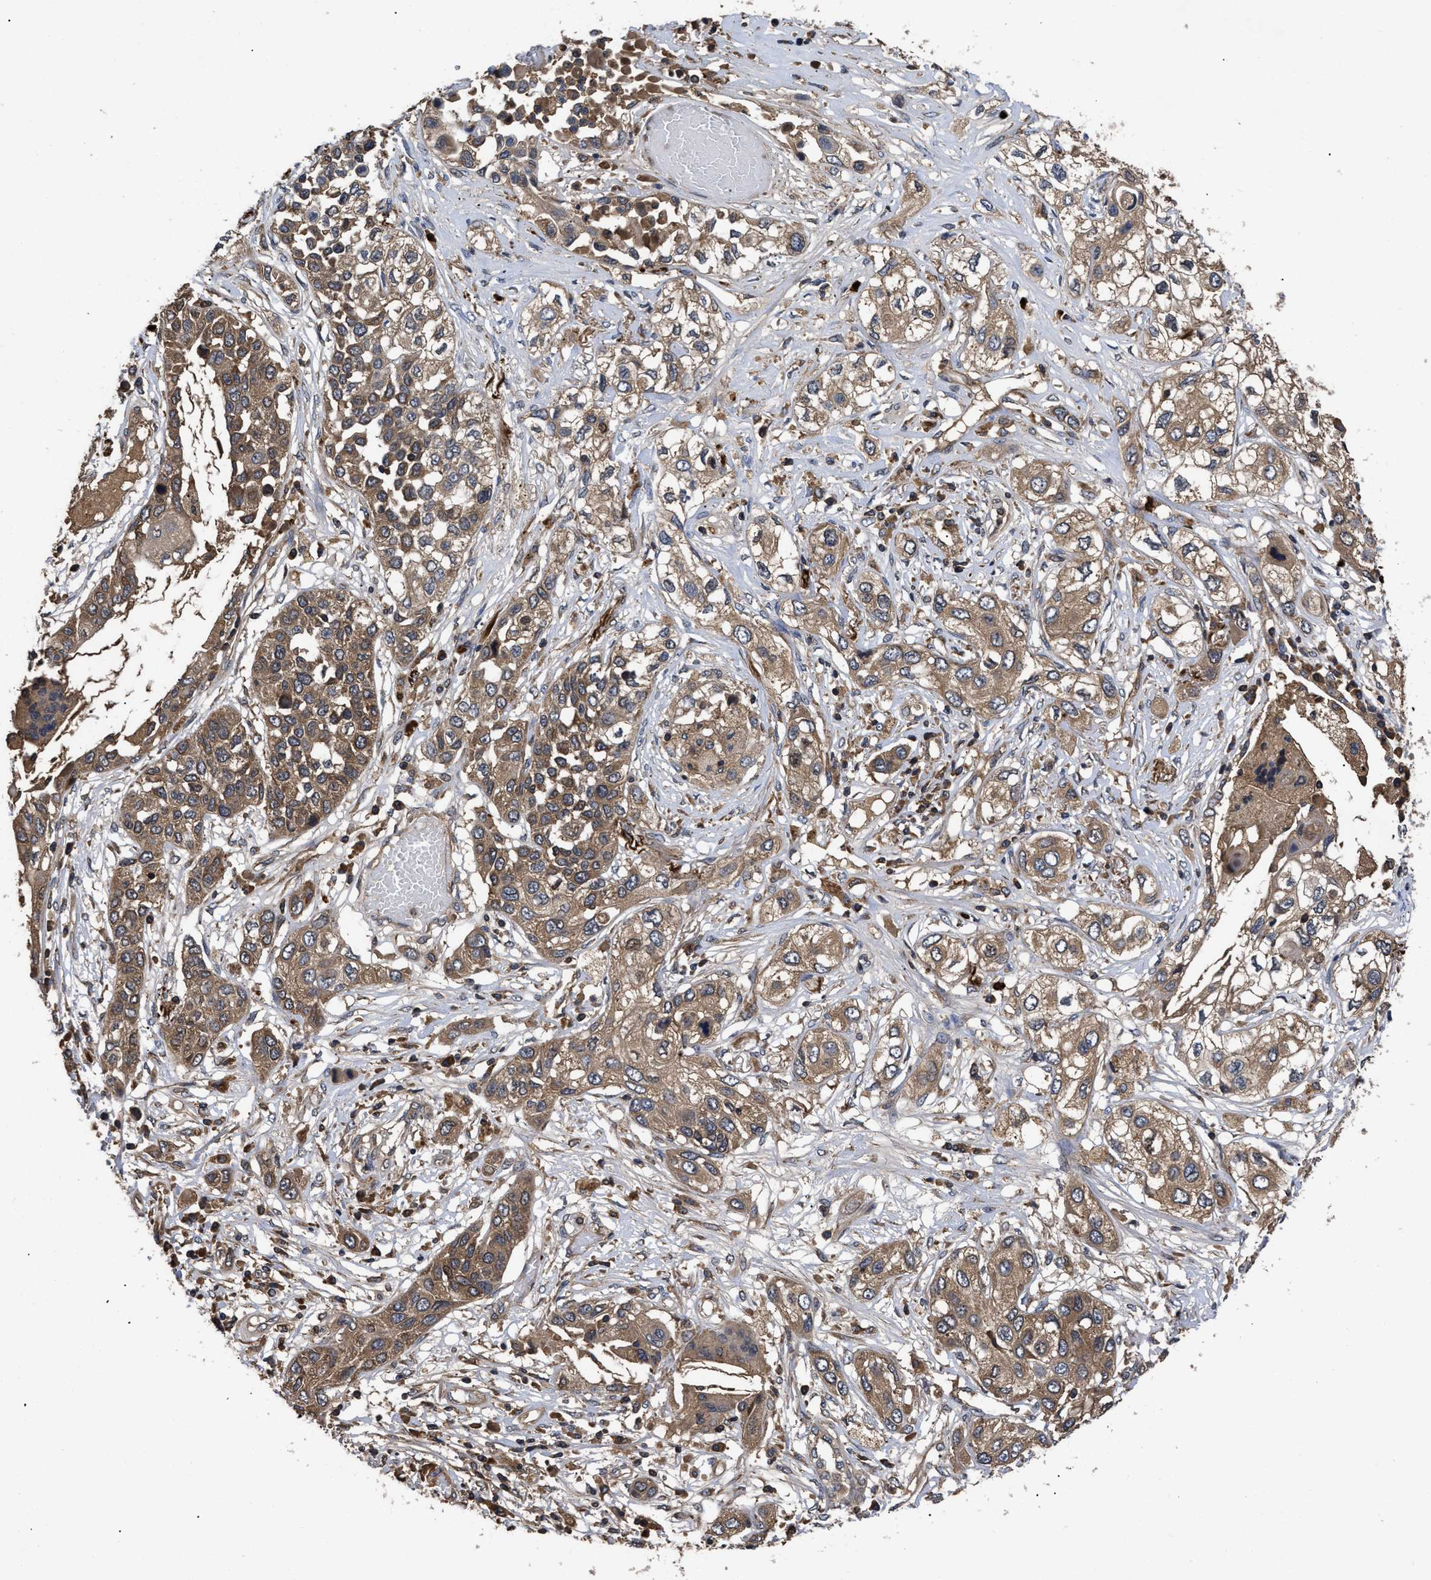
{"staining": {"intensity": "moderate", "quantity": ">75%", "location": "cytoplasmic/membranous"}, "tissue": "lung cancer", "cell_type": "Tumor cells", "image_type": "cancer", "snomed": [{"axis": "morphology", "description": "Squamous cell carcinoma, NOS"}, {"axis": "topography", "description": "Lung"}], "caption": "Squamous cell carcinoma (lung) stained for a protein exhibits moderate cytoplasmic/membranous positivity in tumor cells.", "gene": "LRRC3", "patient": {"sex": "male", "age": 71}}